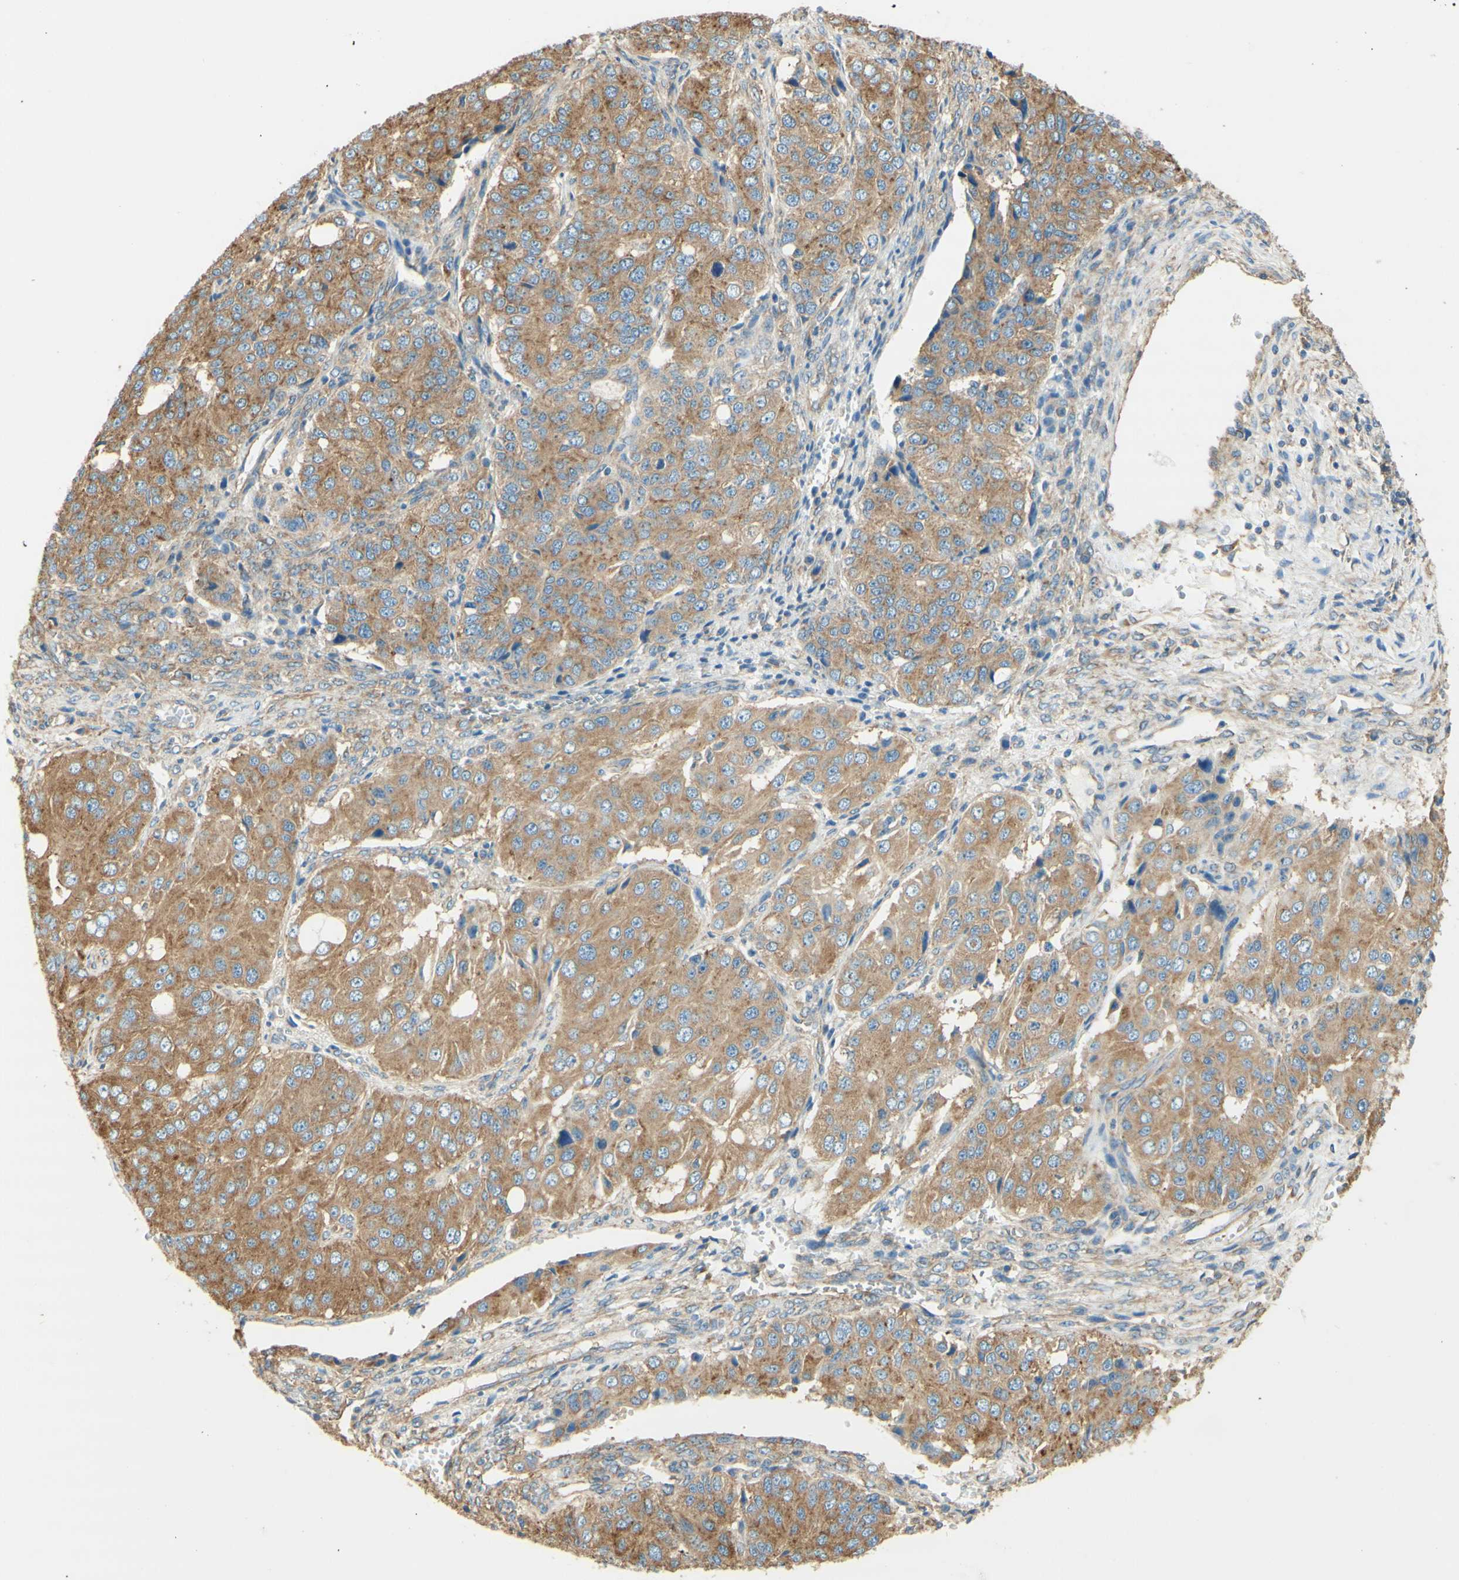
{"staining": {"intensity": "moderate", "quantity": ">75%", "location": "cytoplasmic/membranous"}, "tissue": "ovarian cancer", "cell_type": "Tumor cells", "image_type": "cancer", "snomed": [{"axis": "morphology", "description": "Carcinoma, endometroid"}, {"axis": "topography", "description": "Ovary"}], "caption": "Protein expression analysis of ovarian cancer (endometroid carcinoma) shows moderate cytoplasmic/membranous expression in approximately >75% of tumor cells. (Stains: DAB (3,3'-diaminobenzidine) in brown, nuclei in blue, Microscopy: brightfield microscopy at high magnification).", "gene": "CLTC", "patient": {"sex": "female", "age": 51}}